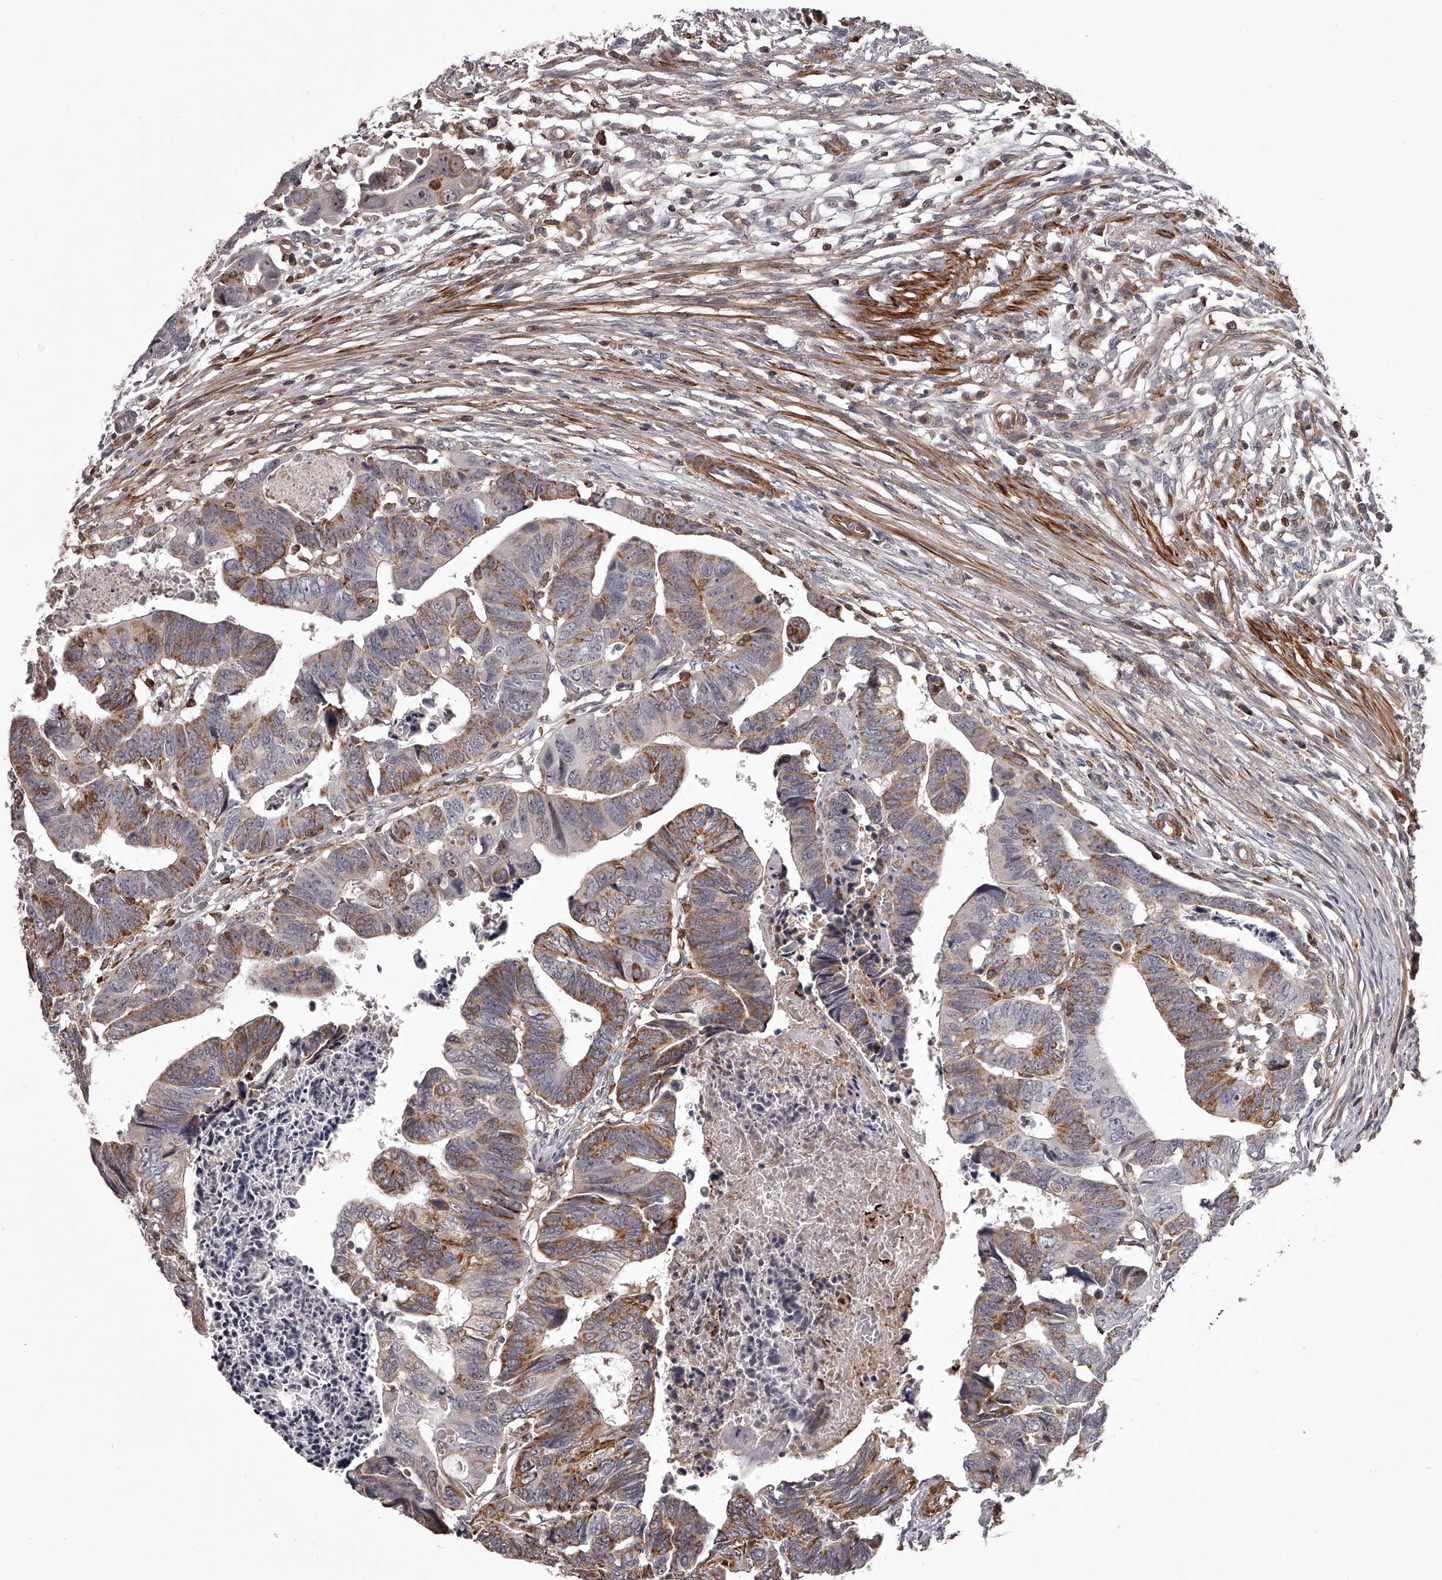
{"staining": {"intensity": "moderate", "quantity": "25%-75%", "location": "cytoplasmic/membranous"}, "tissue": "colorectal cancer", "cell_type": "Tumor cells", "image_type": "cancer", "snomed": [{"axis": "morphology", "description": "Adenocarcinoma, NOS"}, {"axis": "topography", "description": "Rectum"}], "caption": "A micrograph of adenocarcinoma (colorectal) stained for a protein displays moderate cytoplasmic/membranous brown staining in tumor cells.", "gene": "RRP36", "patient": {"sex": "female", "age": 65}}